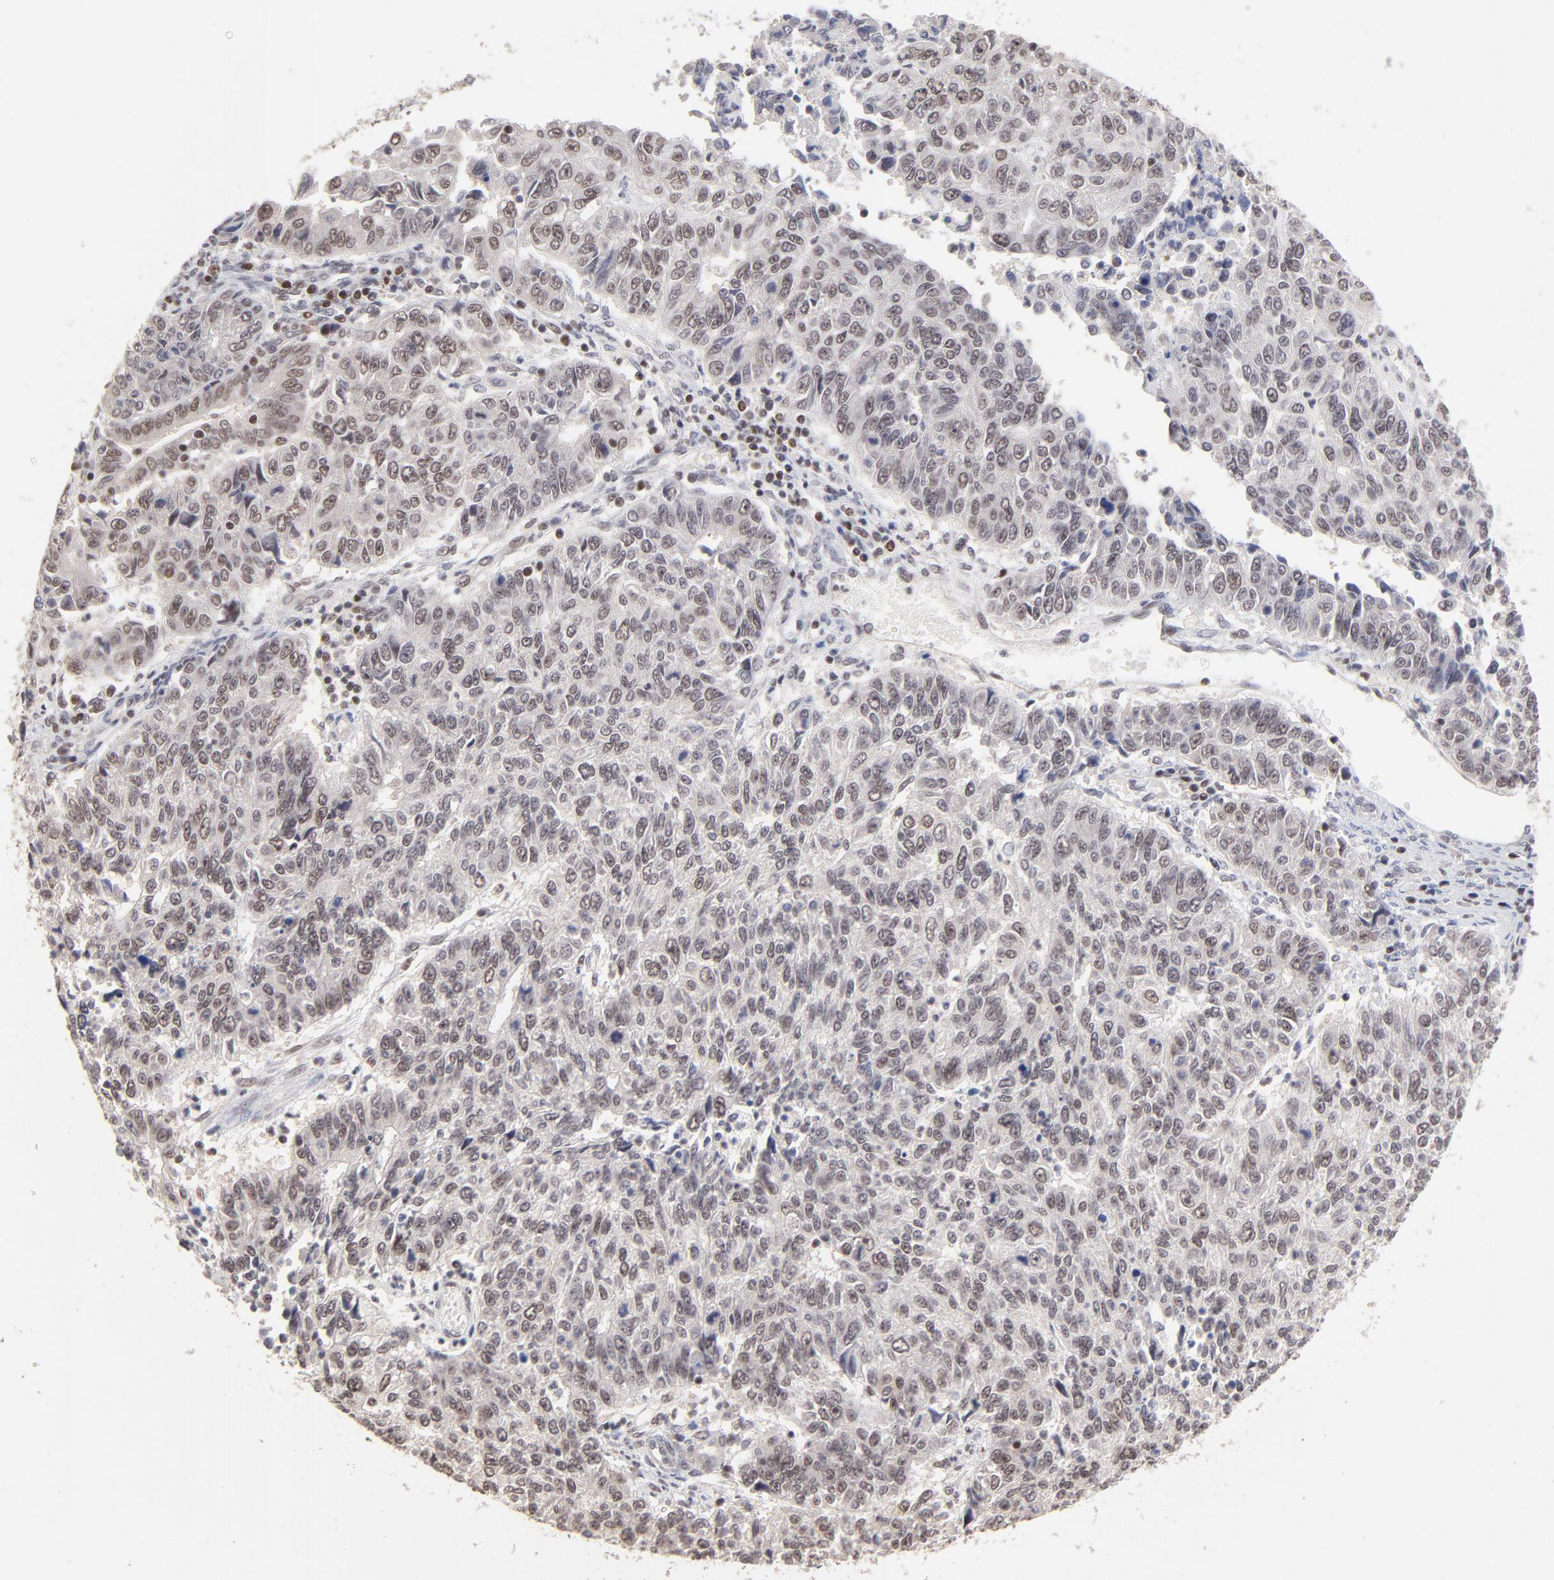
{"staining": {"intensity": "weak", "quantity": "25%-75%", "location": "cytoplasmic/membranous,nuclear"}, "tissue": "endometrial cancer", "cell_type": "Tumor cells", "image_type": "cancer", "snomed": [{"axis": "morphology", "description": "Adenocarcinoma, NOS"}, {"axis": "topography", "description": "Endometrium"}], "caption": "Protein expression analysis of human endometrial cancer reveals weak cytoplasmic/membranous and nuclear positivity in about 25%-75% of tumor cells.", "gene": "DSN1", "patient": {"sex": "female", "age": 42}}